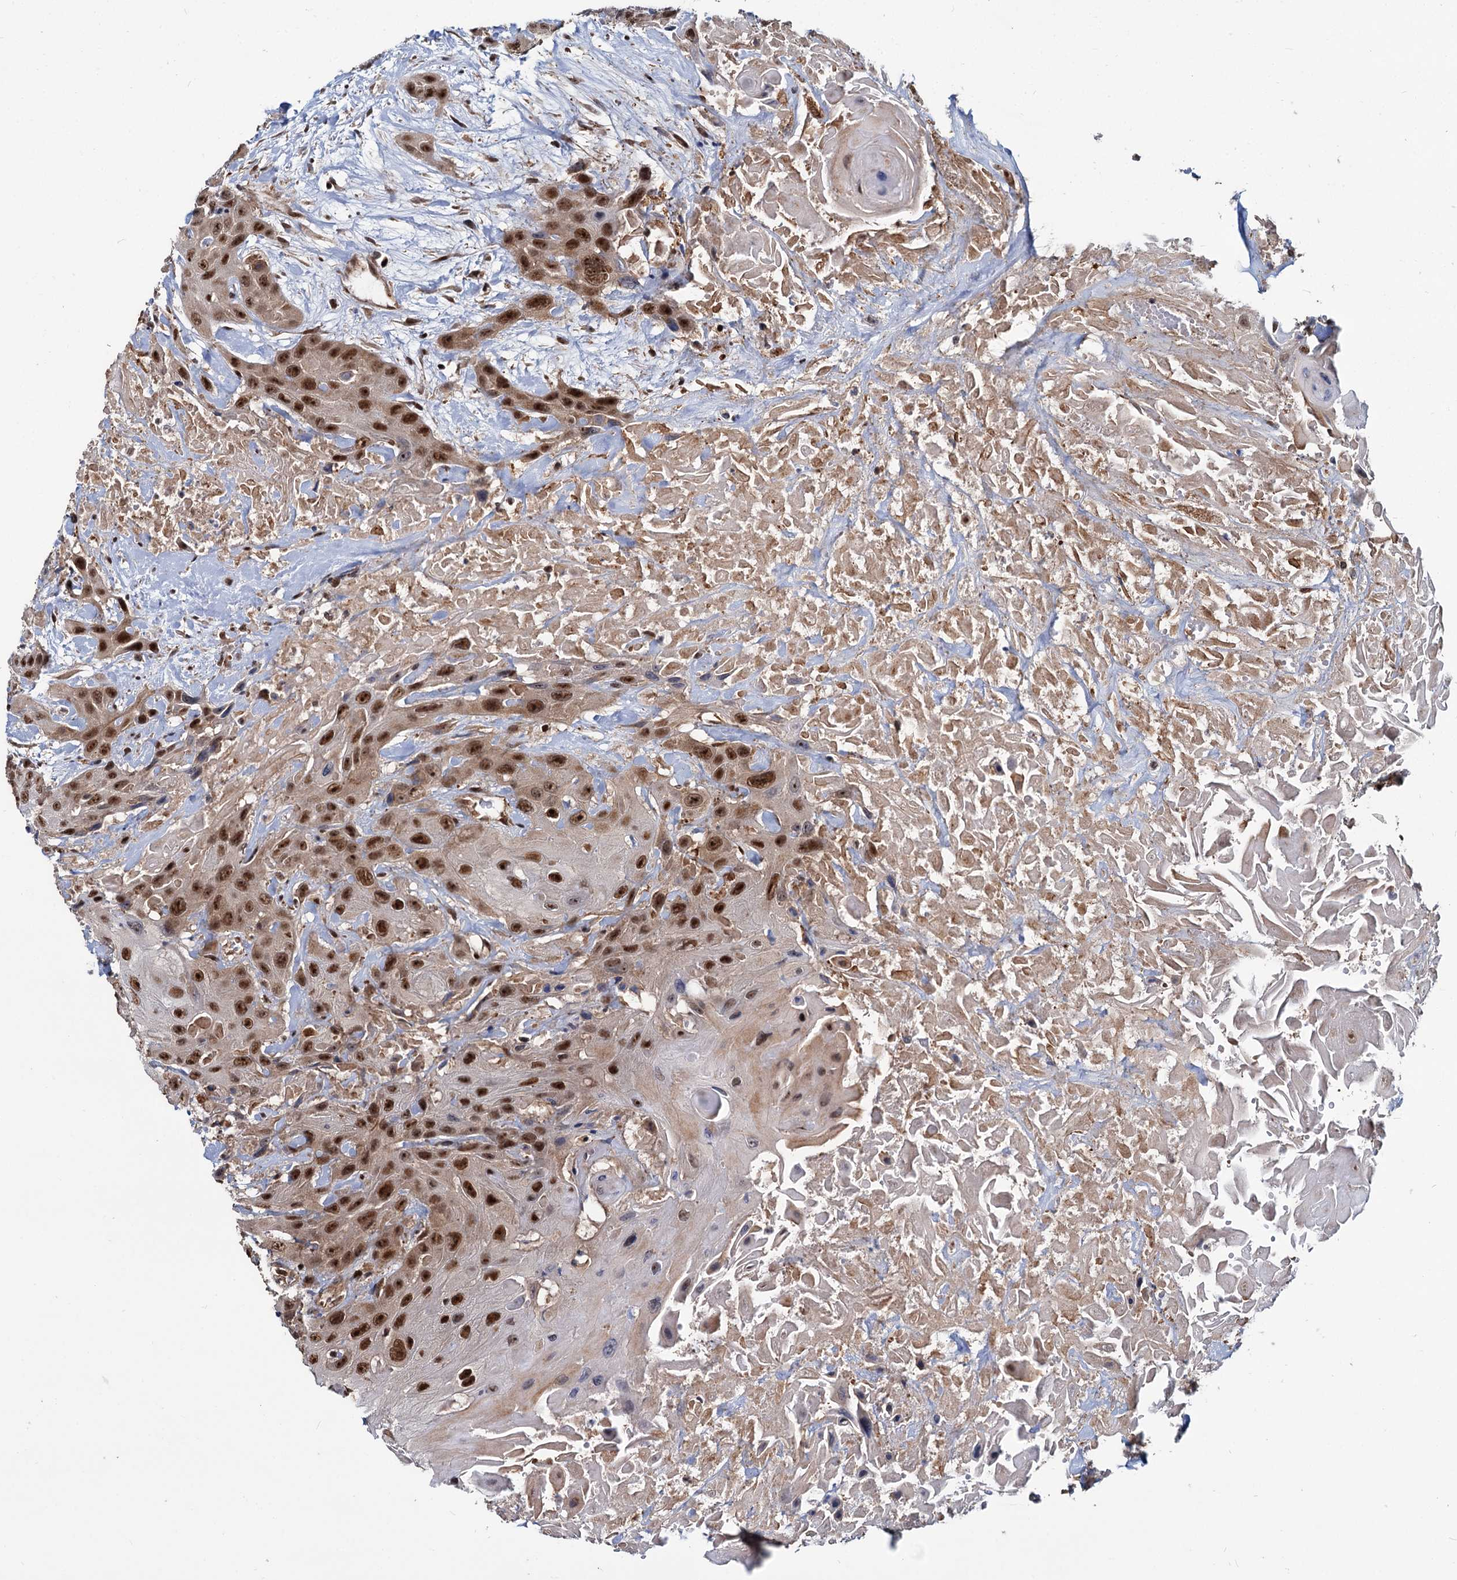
{"staining": {"intensity": "strong", "quantity": ">75%", "location": "nuclear"}, "tissue": "head and neck cancer", "cell_type": "Tumor cells", "image_type": "cancer", "snomed": [{"axis": "morphology", "description": "Squamous cell carcinoma, NOS"}, {"axis": "topography", "description": "Head-Neck"}], "caption": "Immunohistochemical staining of human head and neck cancer displays strong nuclear protein positivity in approximately >75% of tumor cells. (Brightfield microscopy of DAB IHC at high magnification).", "gene": "UBLCP1", "patient": {"sex": "male", "age": 81}}